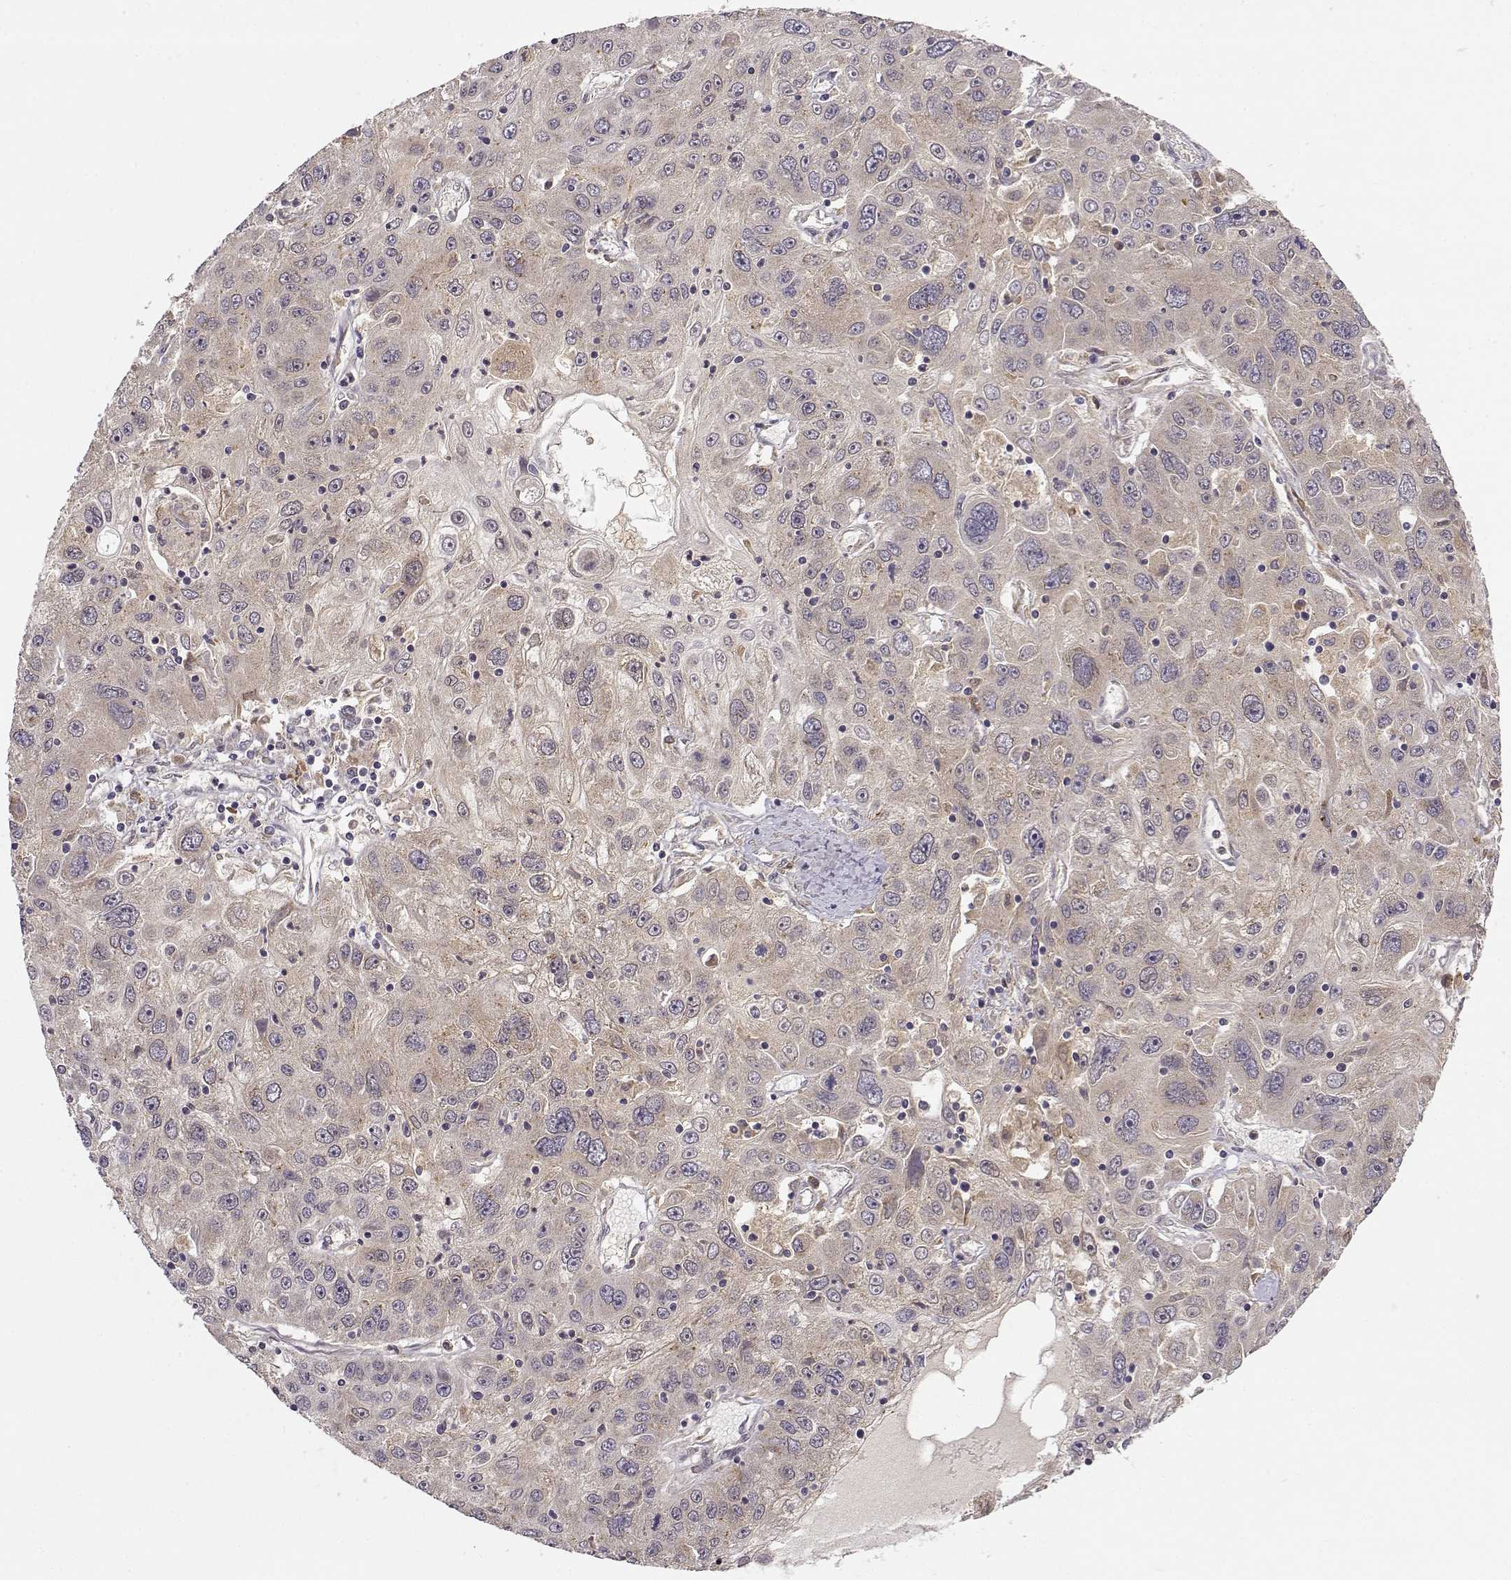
{"staining": {"intensity": "weak", "quantity": "<25%", "location": "cytoplasmic/membranous"}, "tissue": "stomach cancer", "cell_type": "Tumor cells", "image_type": "cancer", "snomed": [{"axis": "morphology", "description": "Adenocarcinoma, NOS"}, {"axis": "topography", "description": "Stomach"}], "caption": "Stomach cancer was stained to show a protein in brown. There is no significant positivity in tumor cells. Nuclei are stained in blue.", "gene": "ERGIC2", "patient": {"sex": "male", "age": 56}}